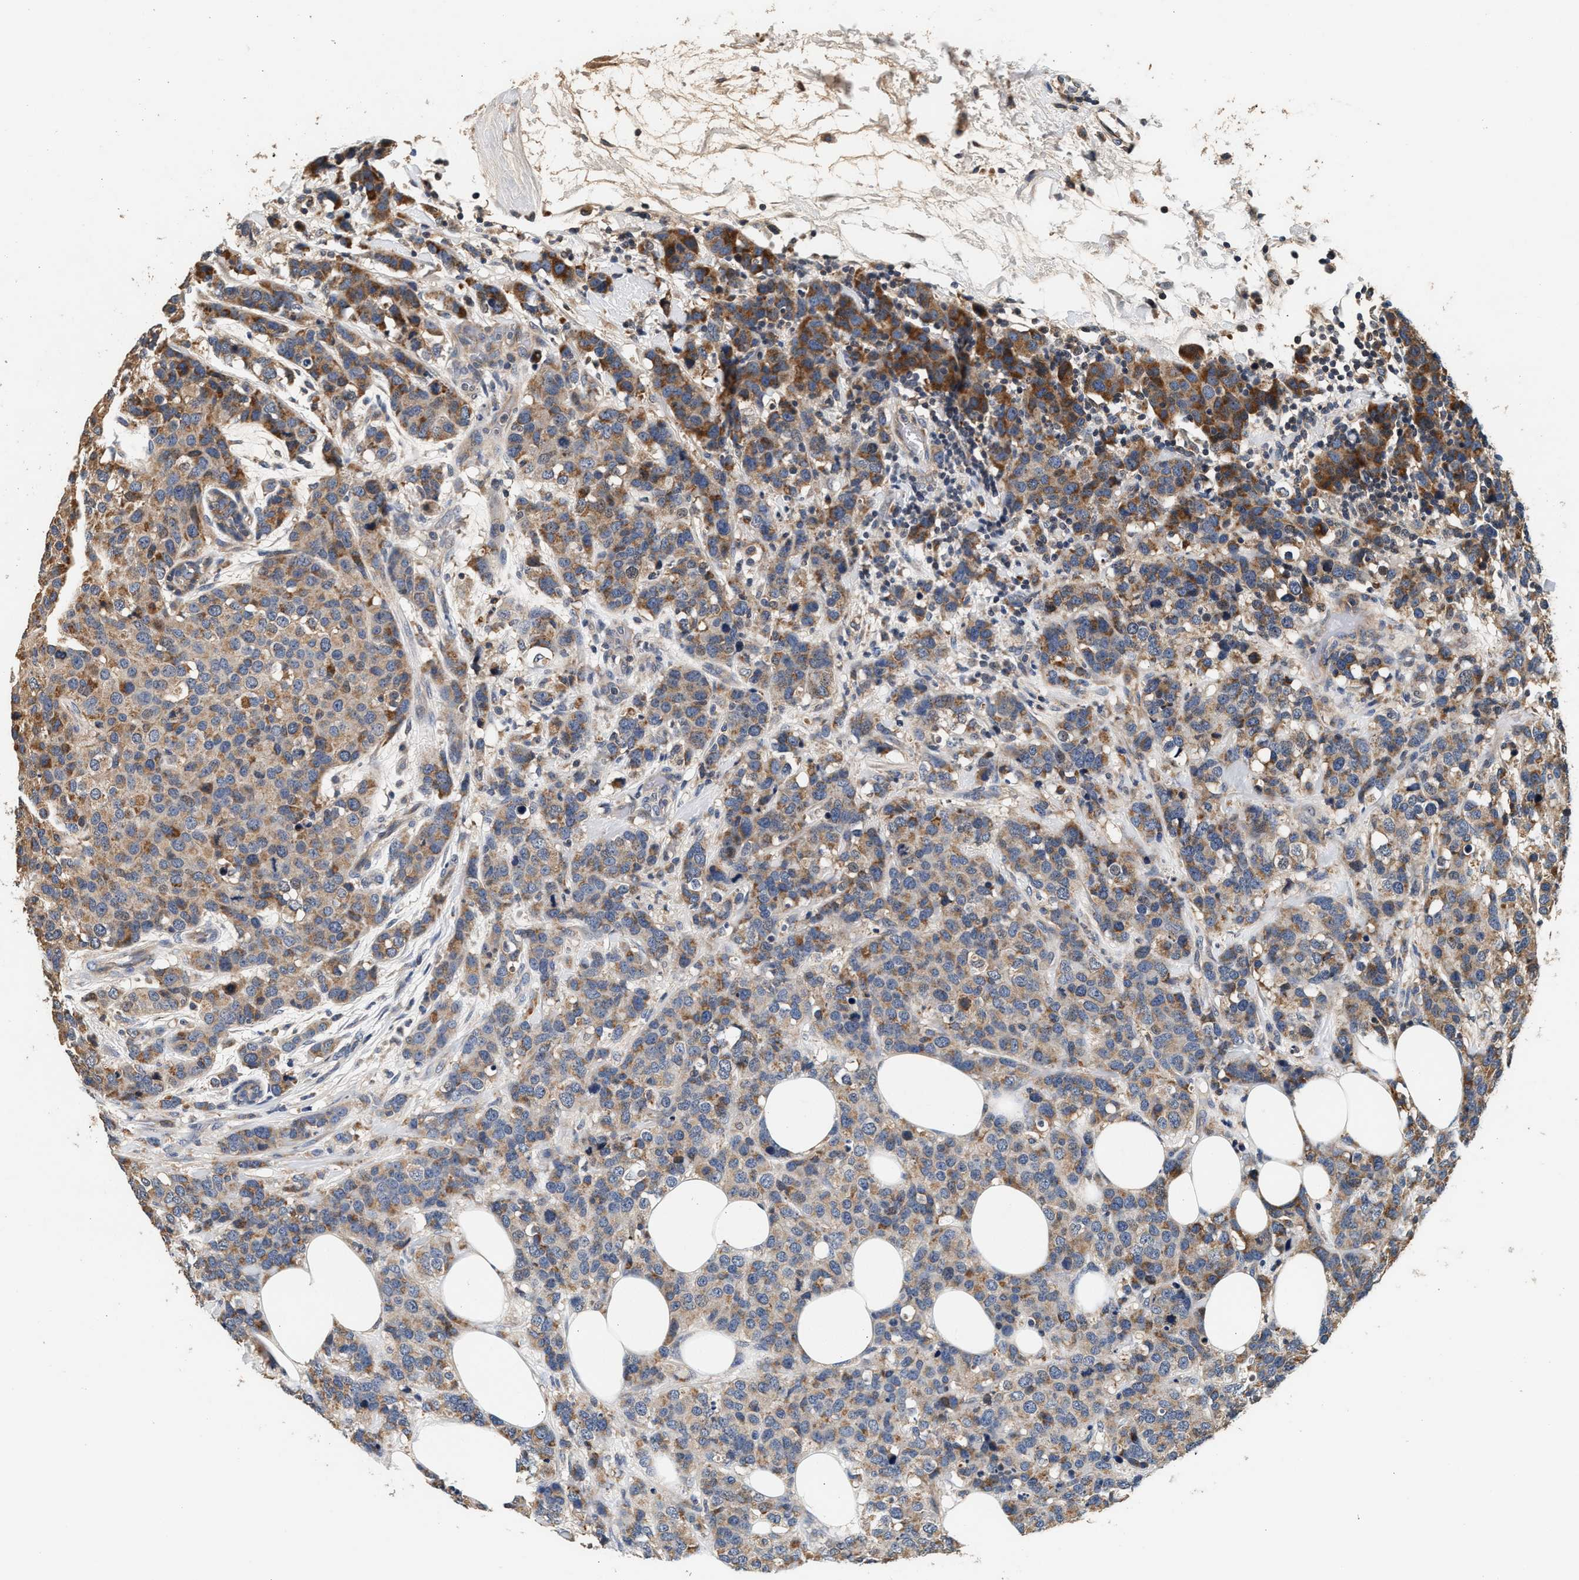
{"staining": {"intensity": "moderate", "quantity": ">75%", "location": "cytoplasmic/membranous"}, "tissue": "breast cancer", "cell_type": "Tumor cells", "image_type": "cancer", "snomed": [{"axis": "morphology", "description": "Lobular carcinoma"}, {"axis": "topography", "description": "Breast"}], "caption": "Breast cancer was stained to show a protein in brown. There is medium levels of moderate cytoplasmic/membranous positivity in approximately >75% of tumor cells.", "gene": "PTGR3", "patient": {"sex": "female", "age": 59}}